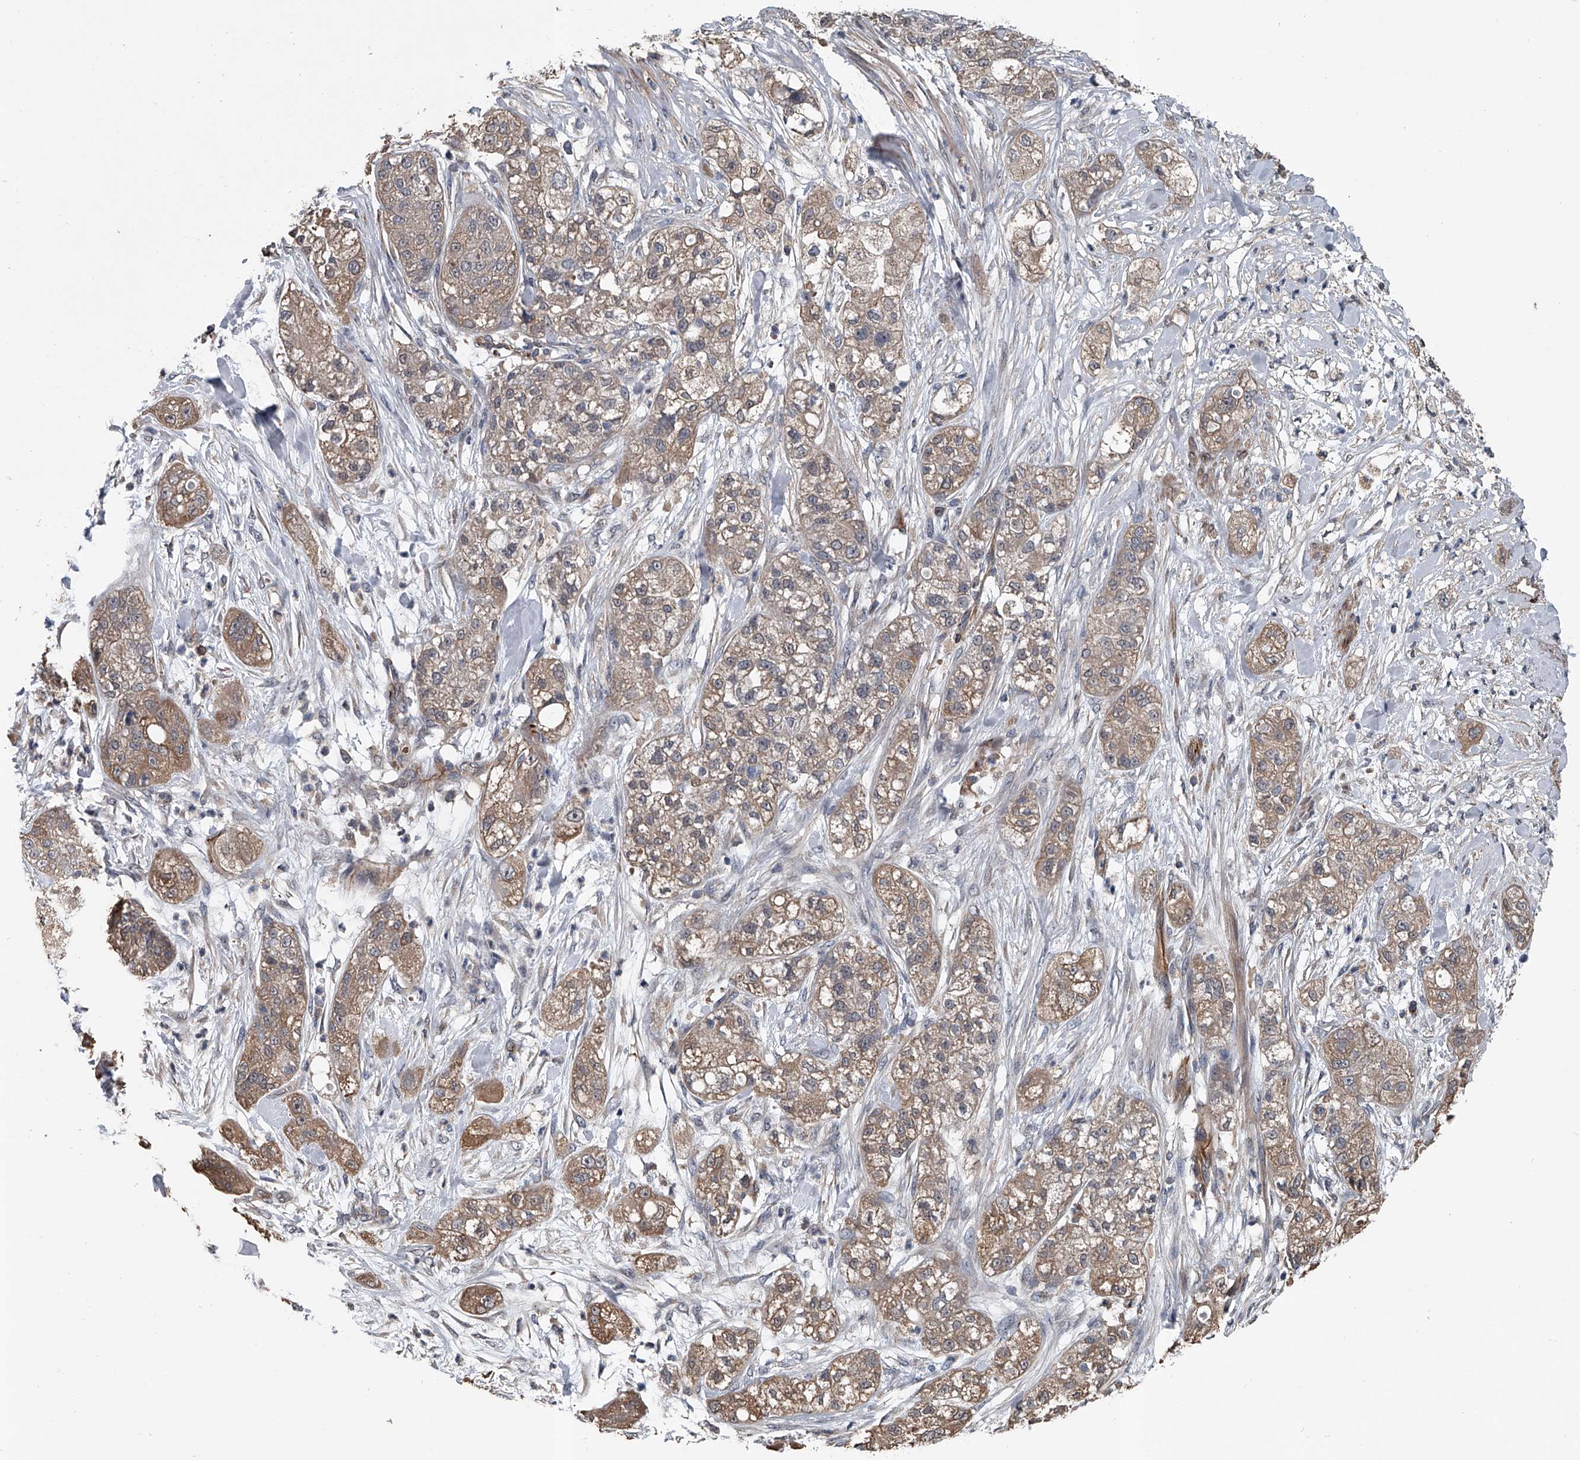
{"staining": {"intensity": "weak", "quantity": ">75%", "location": "cytoplasmic/membranous"}, "tissue": "pancreatic cancer", "cell_type": "Tumor cells", "image_type": "cancer", "snomed": [{"axis": "morphology", "description": "Adenocarcinoma, NOS"}, {"axis": "topography", "description": "Pancreas"}], "caption": "Immunohistochemical staining of human pancreatic cancer exhibits low levels of weak cytoplasmic/membranous protein staining in about >75% of tumor cells.", "gene": "LDLRAD2", "patient": {"sex": "female", "age": 78}}